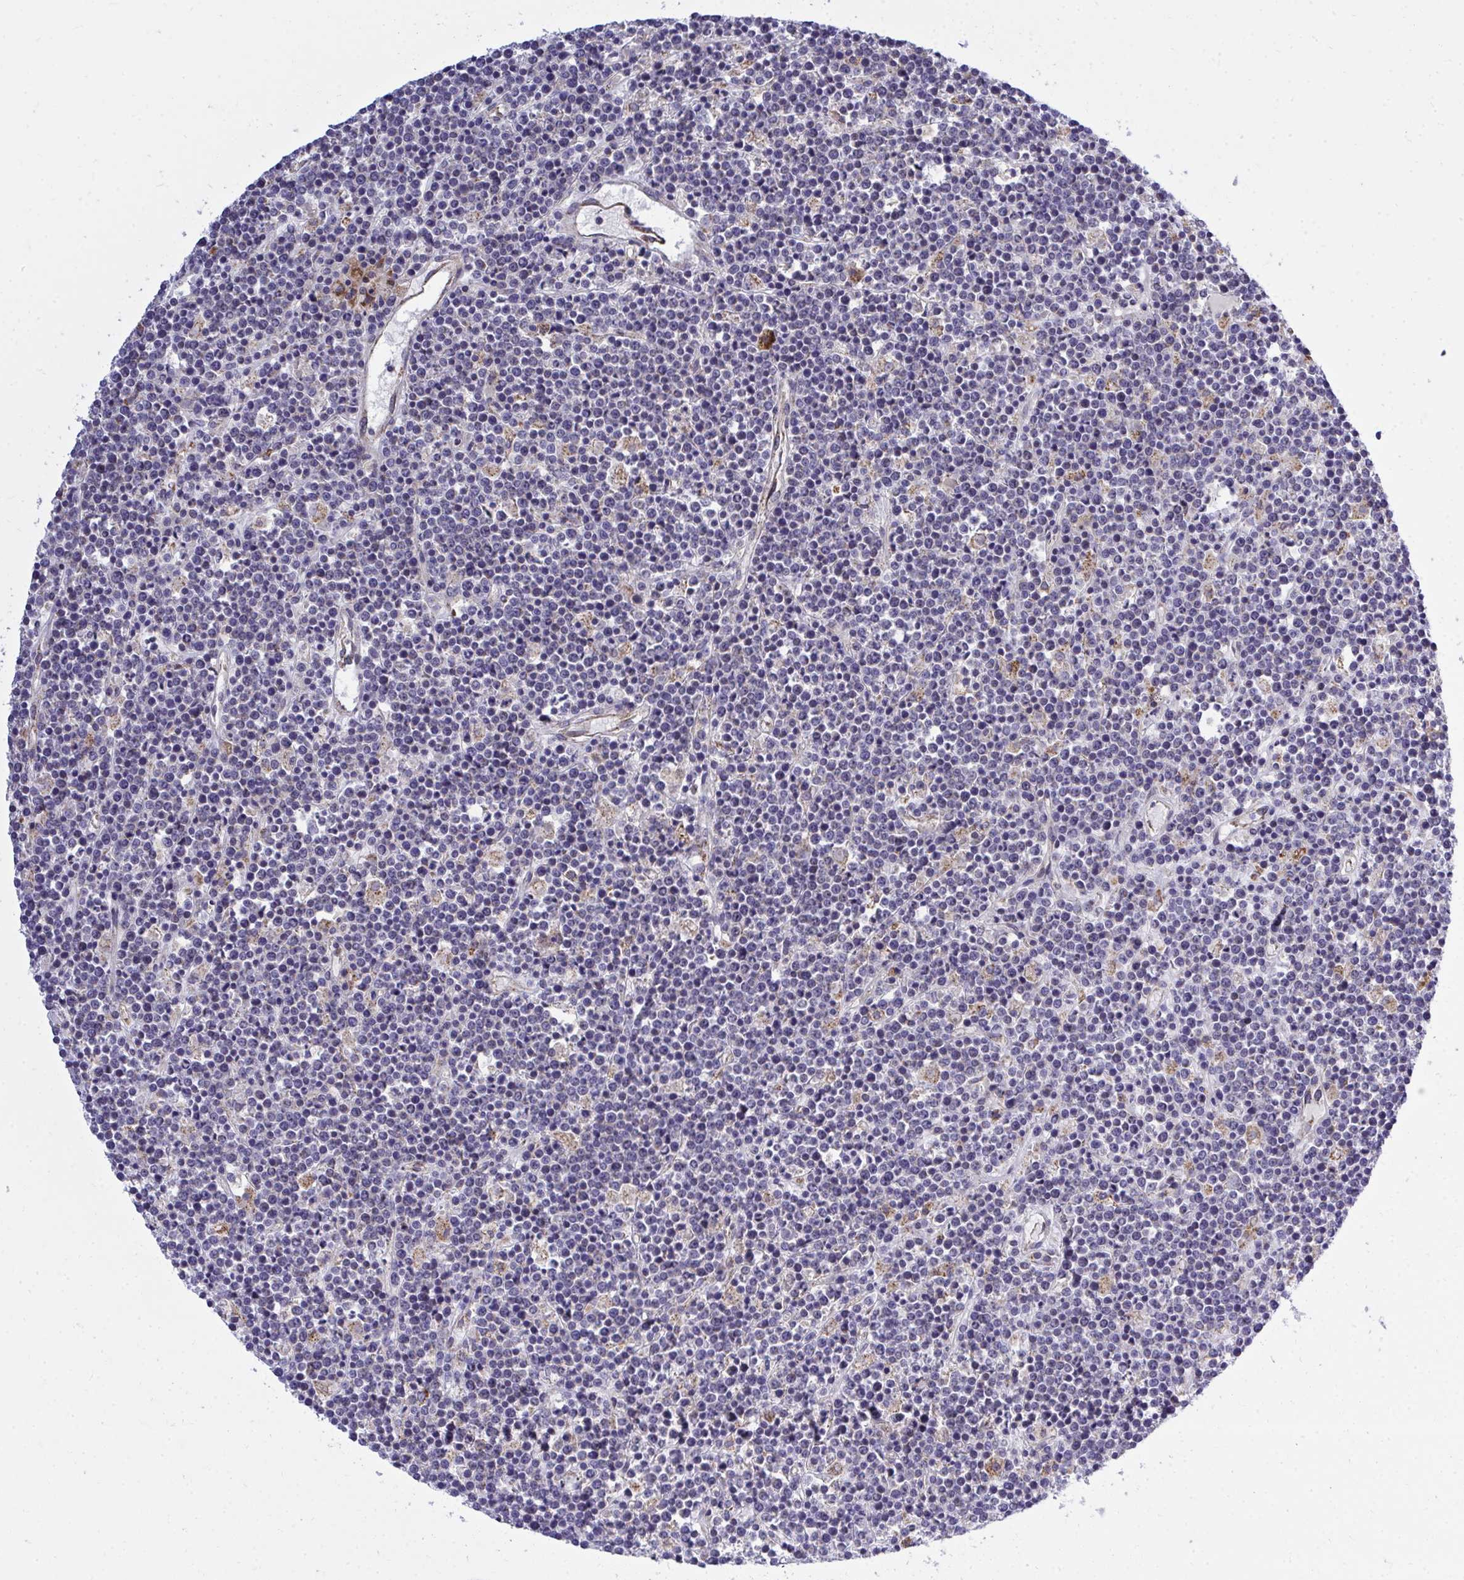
{"staining": {"intensity": "negative", "quantity": "none", "location": "none"}, "tissue": "lymphoma", "cell_type": "Tumor cells", "image_type": "cancer", "snomed": [{"axis": "morphology", "description": "Malignant lymphoma, non-Hodgkin's type, High grade"}, {"axis": "topography", "description": "Ovary"}], "caption": "DAB immunohistochemical staining of high-grade malignant lymphoma, non-Hodgkin's type exhibits no significant staining in tumor cells. The staining is performed using DAB (3,3'-diaminobenzidine) brown chromogen with nuclei counter-stained in using hematoxylin.", "gene": "XAF1", "patient": {"sex": "female", "age": 56}}